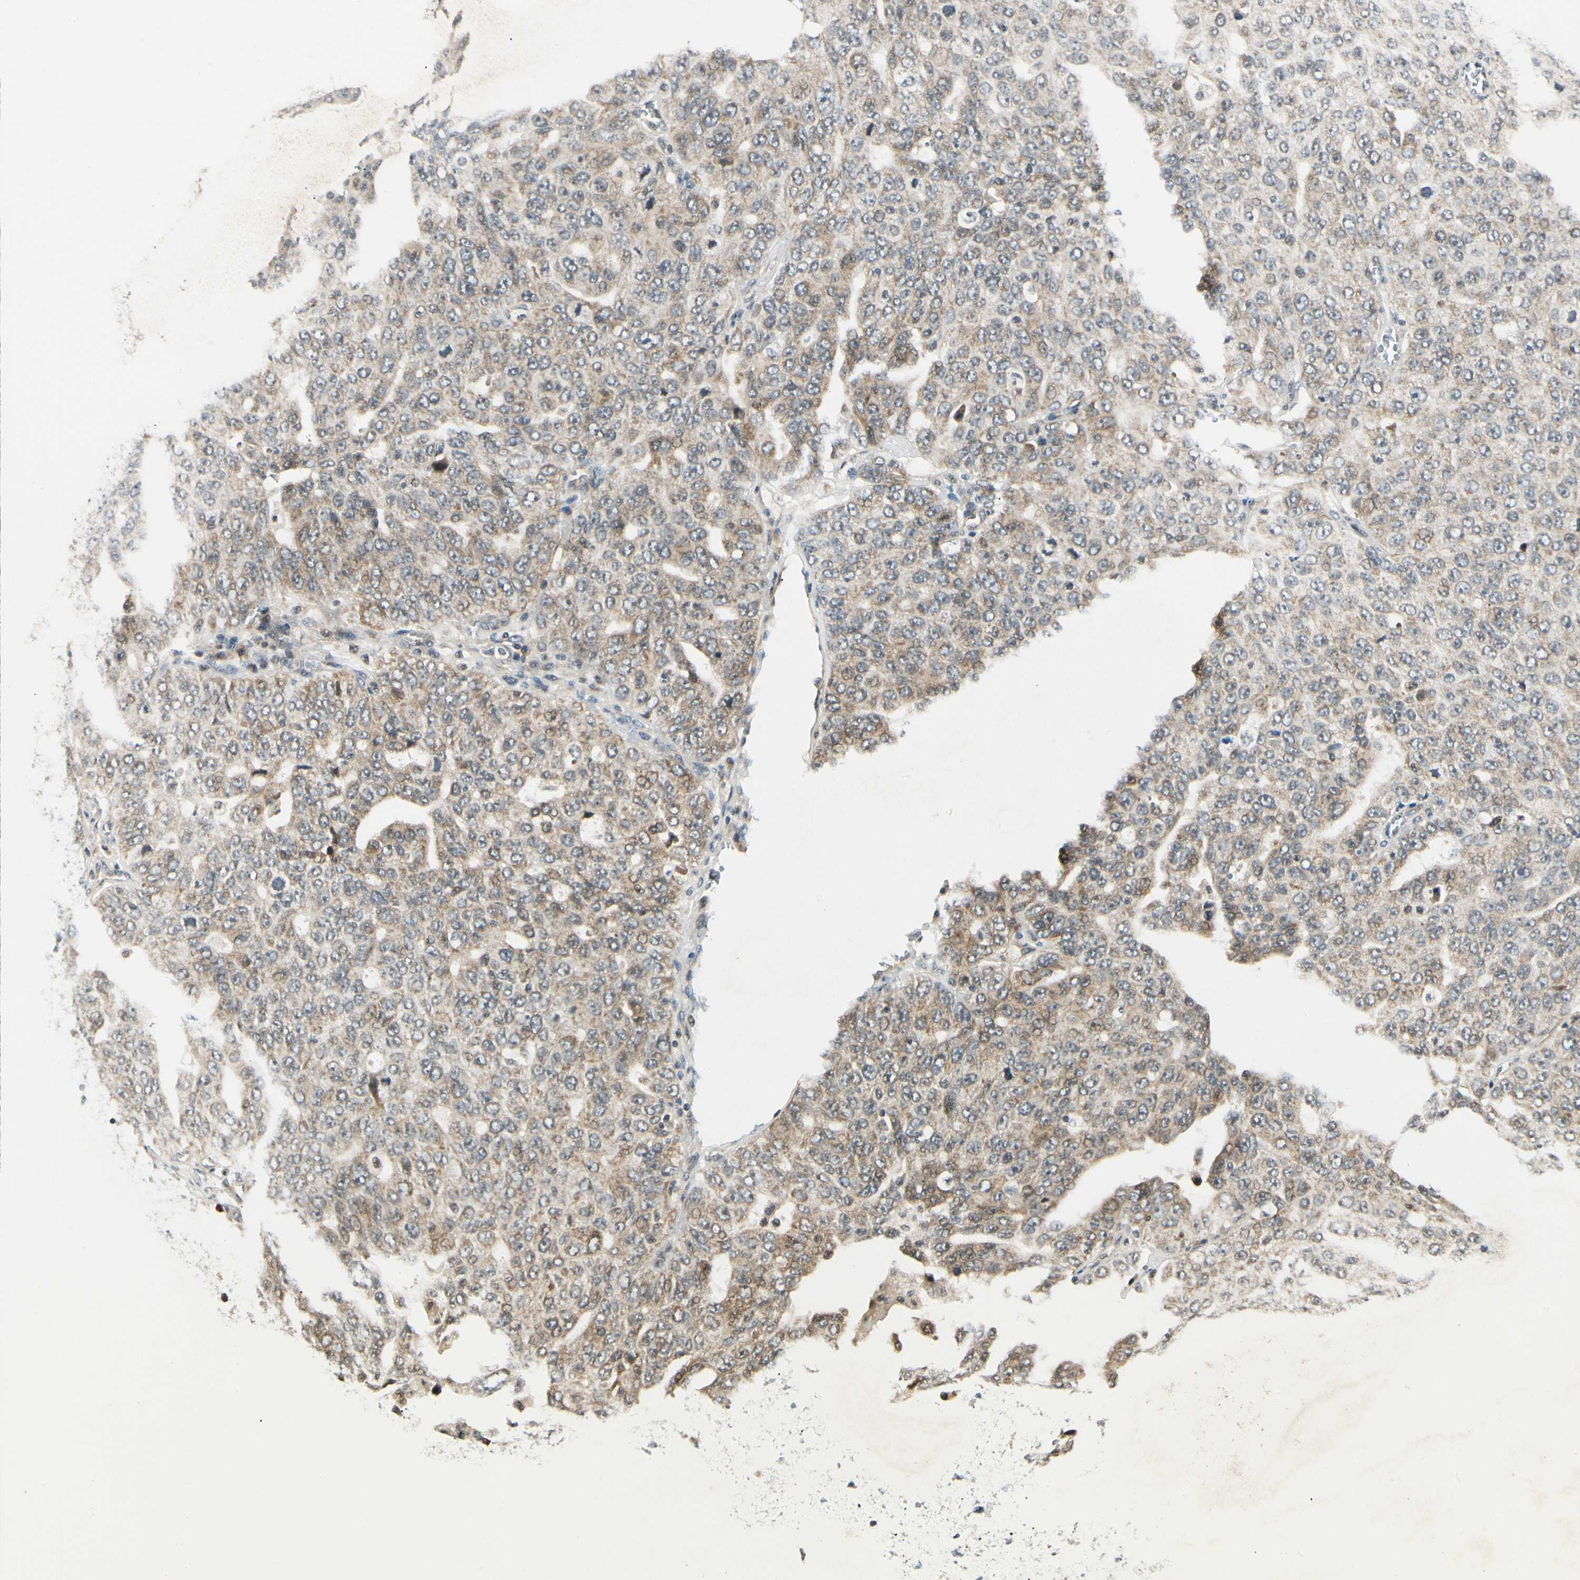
{"staining": {"intensity": "weak", "quantity": ">75%", "location": "cytoplasmic/membranous"}, "tissue": "ovarian cancer", "cell_type": "Tumor cells", "image_type": "cancer", "snomed": [{"axis": "morphology", "description": "Carcinoma, endometroid"}, {"axis": "topography", "description": "Ovary"}], "caption": "Endometroid carcinoma (ovarian) stained with immunohistochemistry shows weak cytoplasmic/membranous staining in about >75% of tumor cells.", "gene": "P4HA3", "patient": {"sex": "female", "age": 62}}